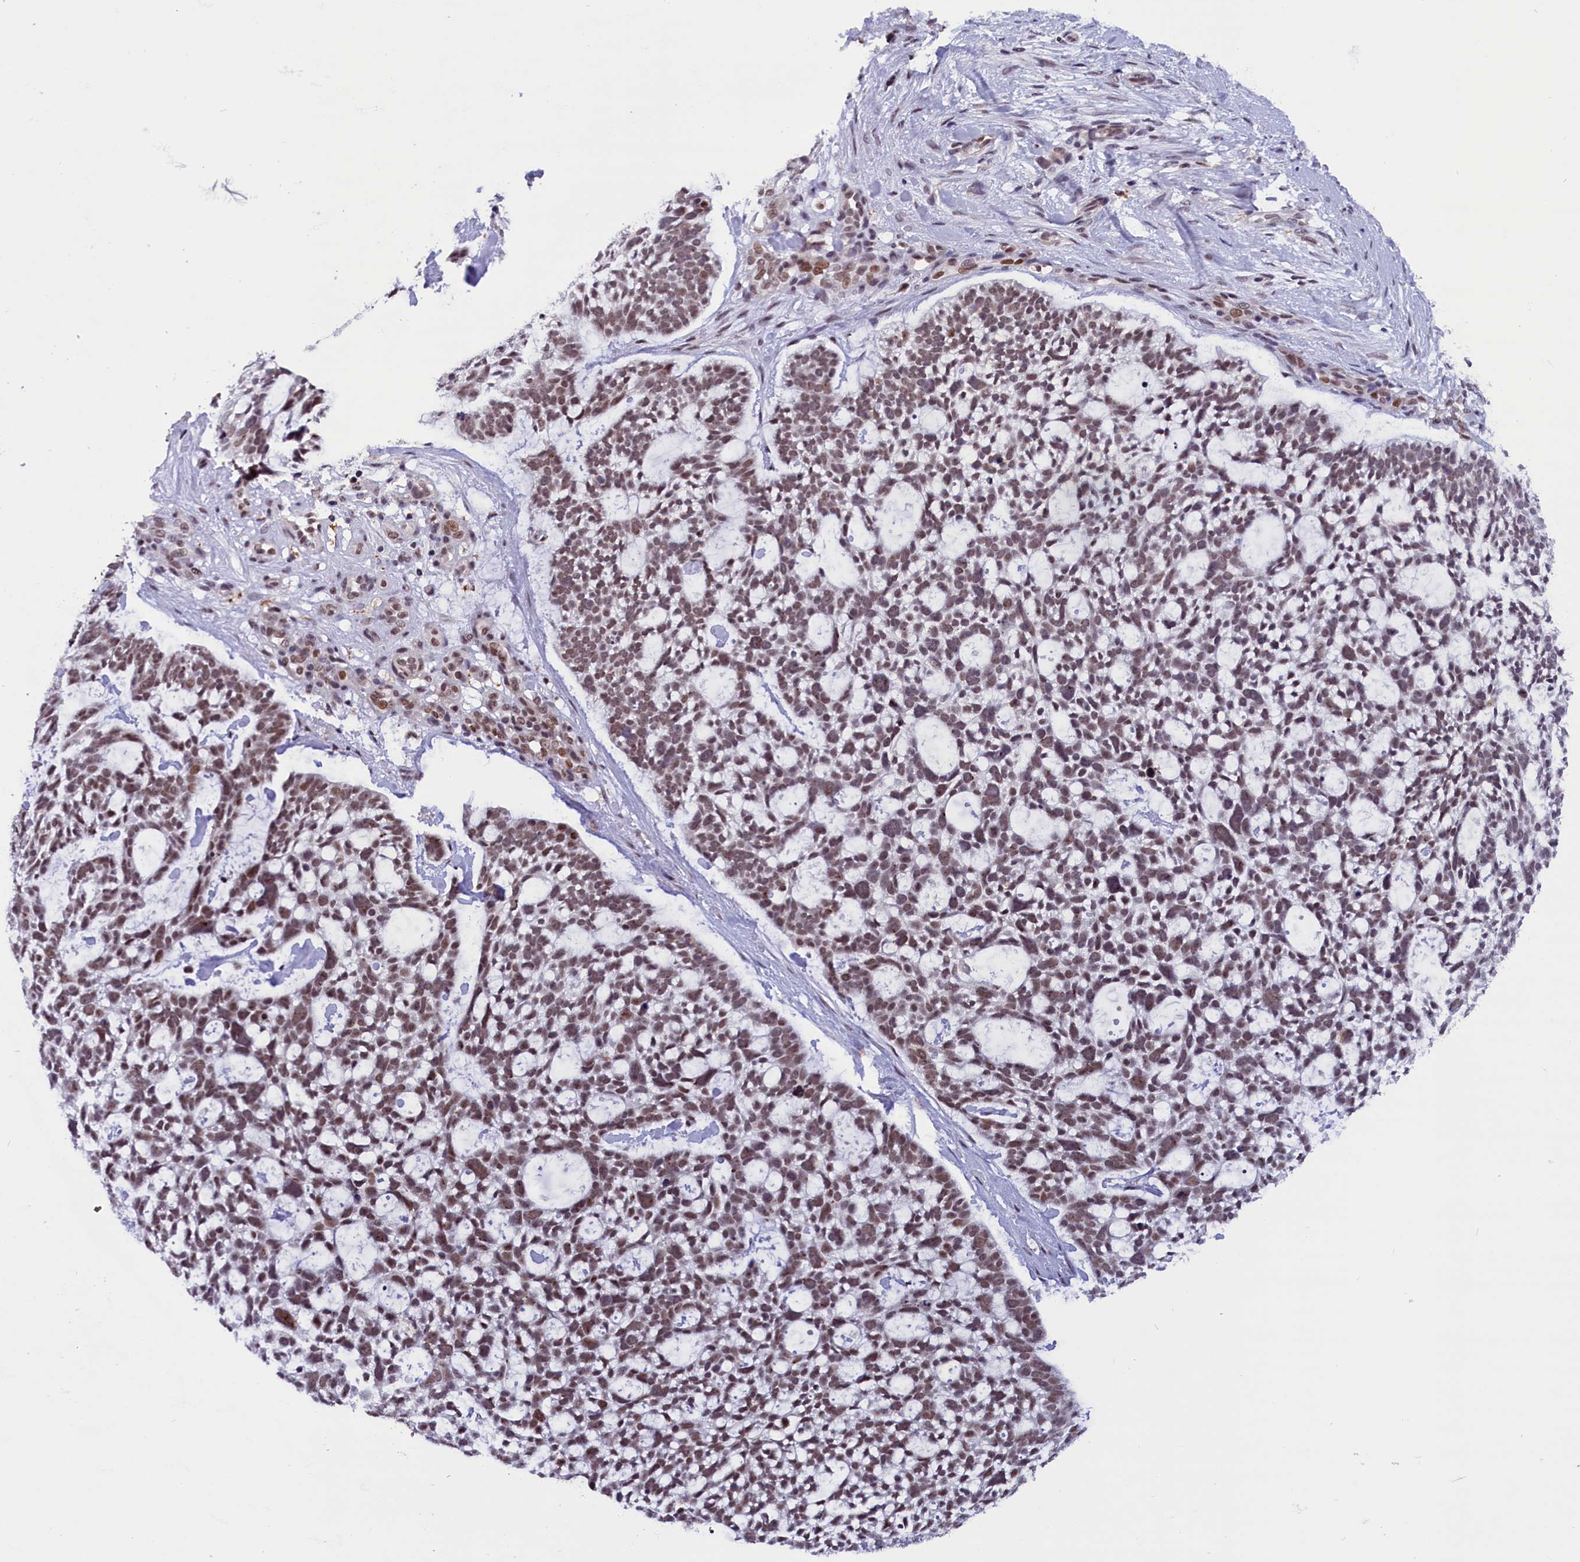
{"staining": {"intensity": "moderate", "quantity": ">75%", "location": "nuclear"}, "tissue": "skin cancer", "cell_type": "Tumor cells", "image_type": "cancer", "snomed": [{"axis": "morphology", "description": "Basal cell carcinoma"}, {"axis": "topography", "description": "Skin"}], "caption": "Immunohistochemistry image of skin cancer stained for a protein (brown), which shows medium levels of moderate nuclear positivity in about >75% of tumor cells.", "gene": "CDYL2", "patient": {"sex": "male", "age": 88}}